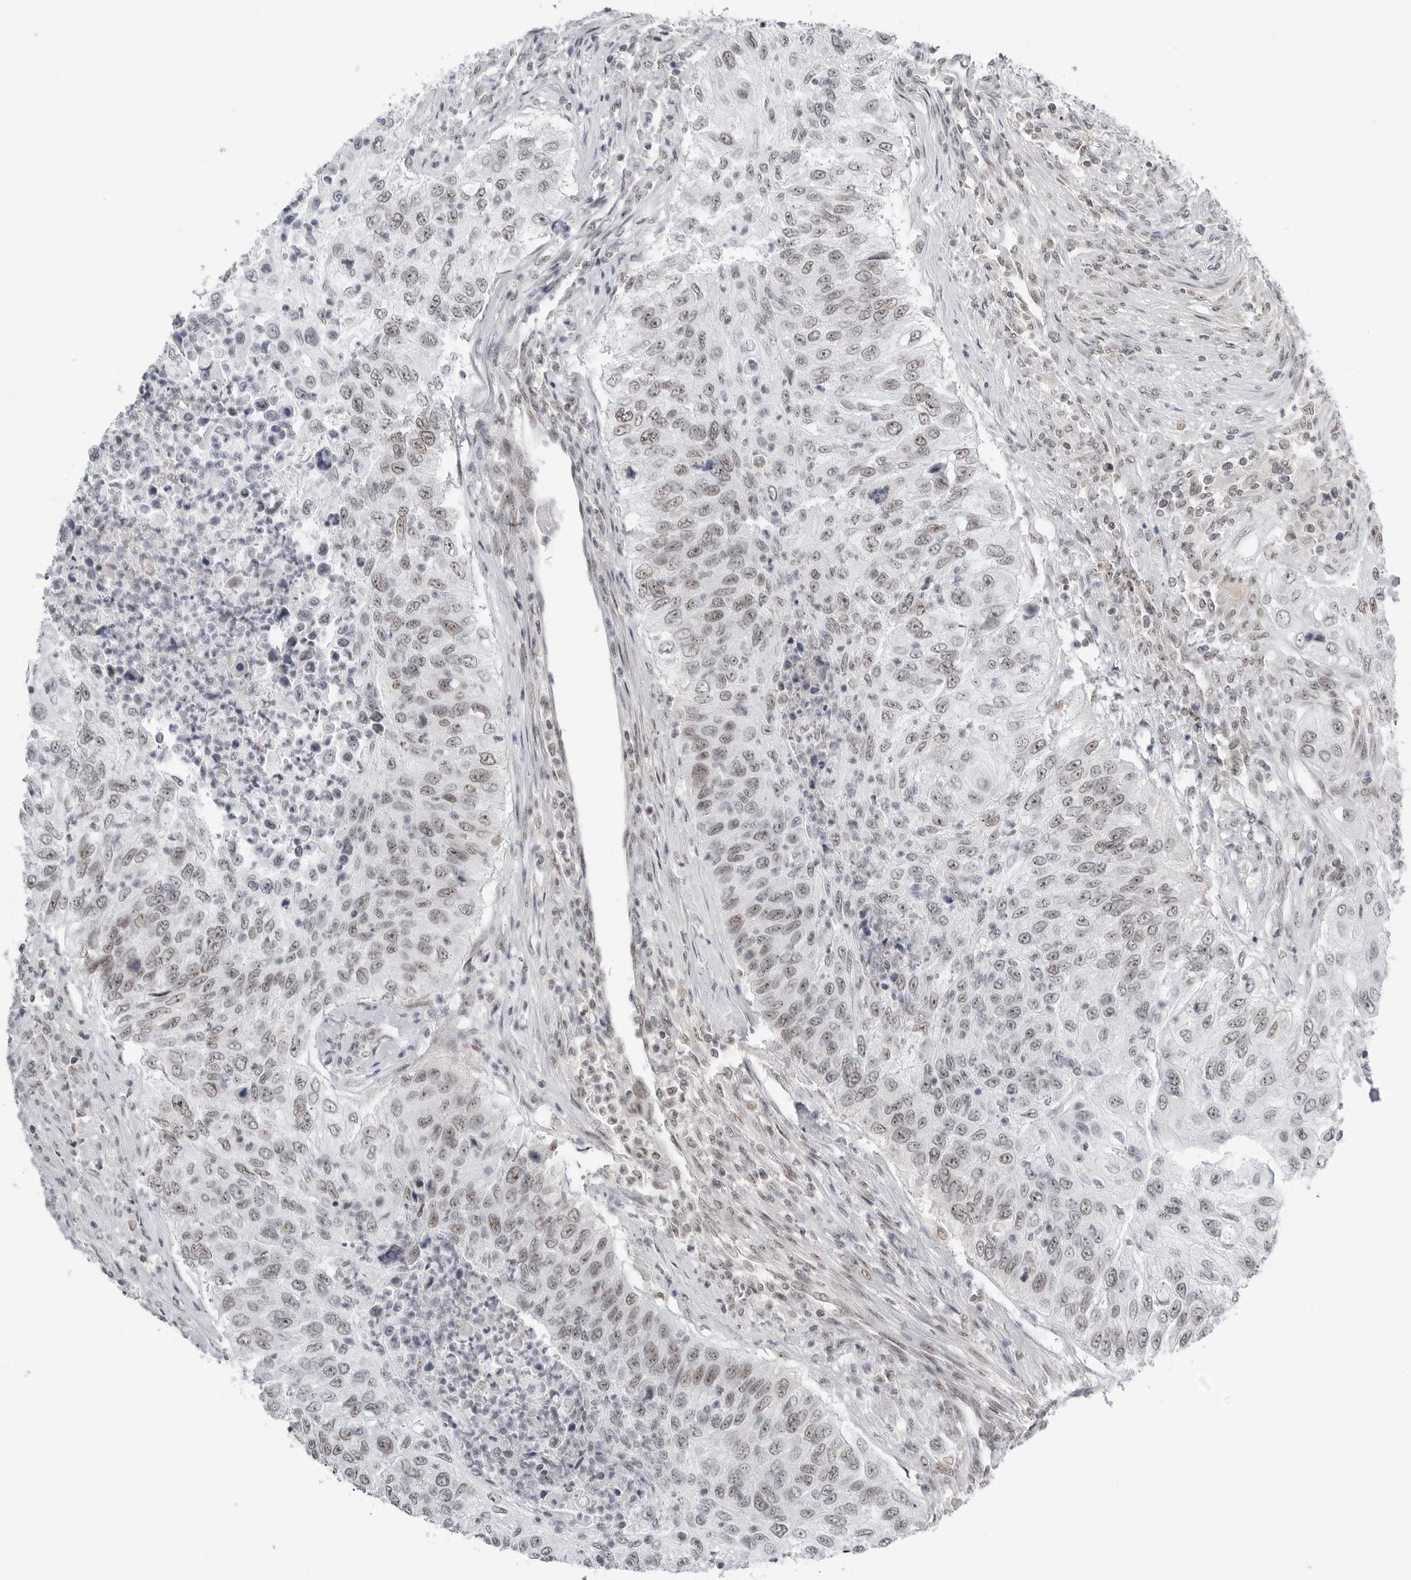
{"staining": {"intensity": "weak", "quantity": "25%-75%", "location": "nuclear"}, "tissue": "urothelial cancer", "cell_type": "Tumor cells", "image_type": "cancer", "snomed": [{"axis": "morphology", "description": "Urothelial carcinoma, High grade"}, {"axis": "topography", "description": "Urinary bladder"}], "caption": "DAB (3,3'-diaminobenzidine) immunohistochemical staining of human urothelial cancer demonstrates weak nuclear protein positivity in approximately 25%-75% of tumor cells.", "gene": "WRAP53", "patient": {"sex": "female", "age": 60}}